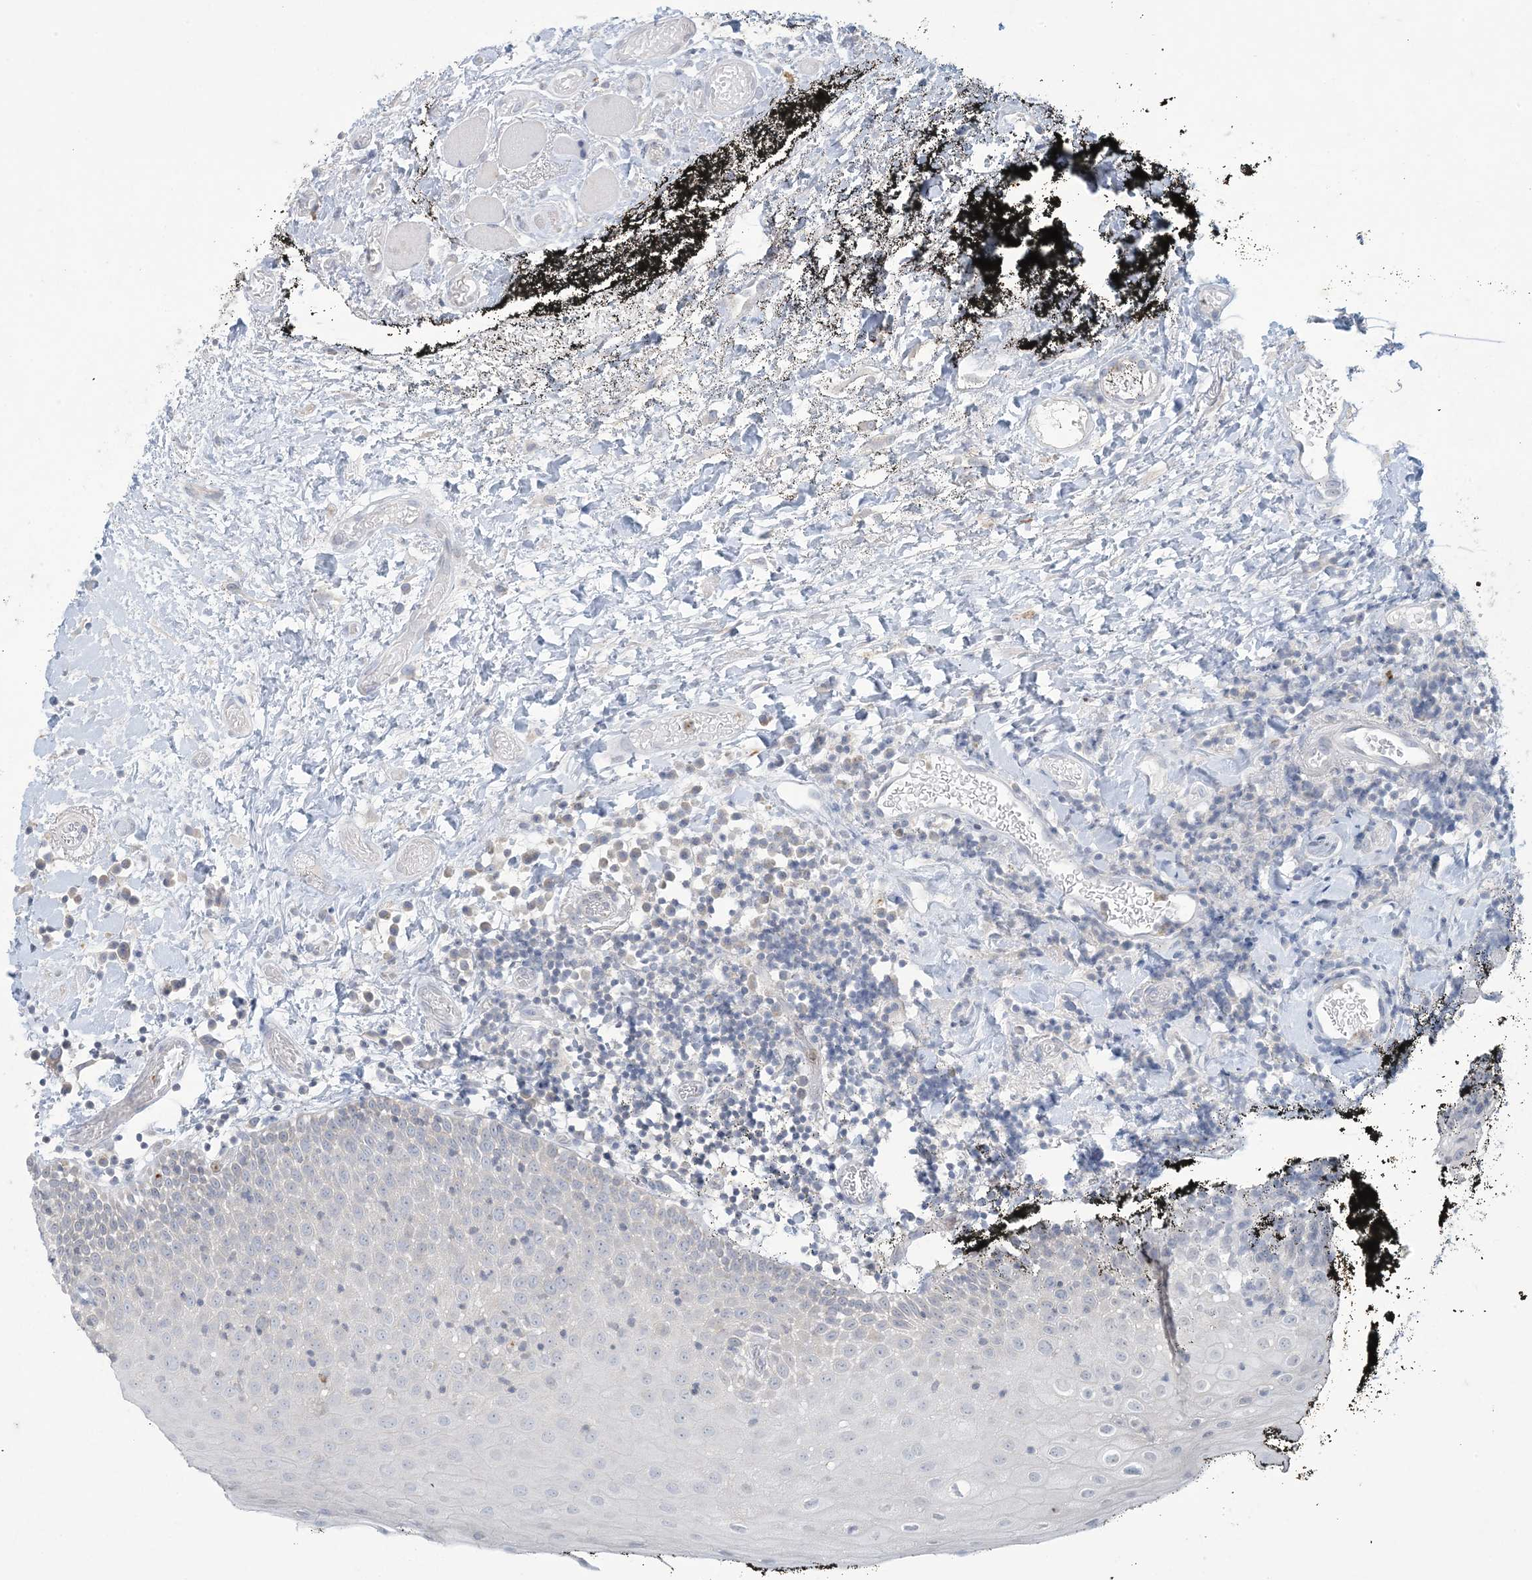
{"staining": {"intensity": "weak", "quantity": "25%-75%", "location": "cytoplasmic/membranous"}, "tissue": "oral mucosa", "cell_type": "Squamous epithelial cells", "image_type": "normal", "snomed": [{"axis": "morphology", "description": "Normal tissue, NOS"}, {"axis": "topography", "description": "Oral tissue"}], "caption": "IHC histopathology image of benign oral mucosa stained for a protein (brown), which displays low levels of weak cytoplasmic/membranous positivity in about 25%-75% of squamous epithelial cells.", "gene": "KIF3A", "patient": {"sex": "male", "age": 74}}